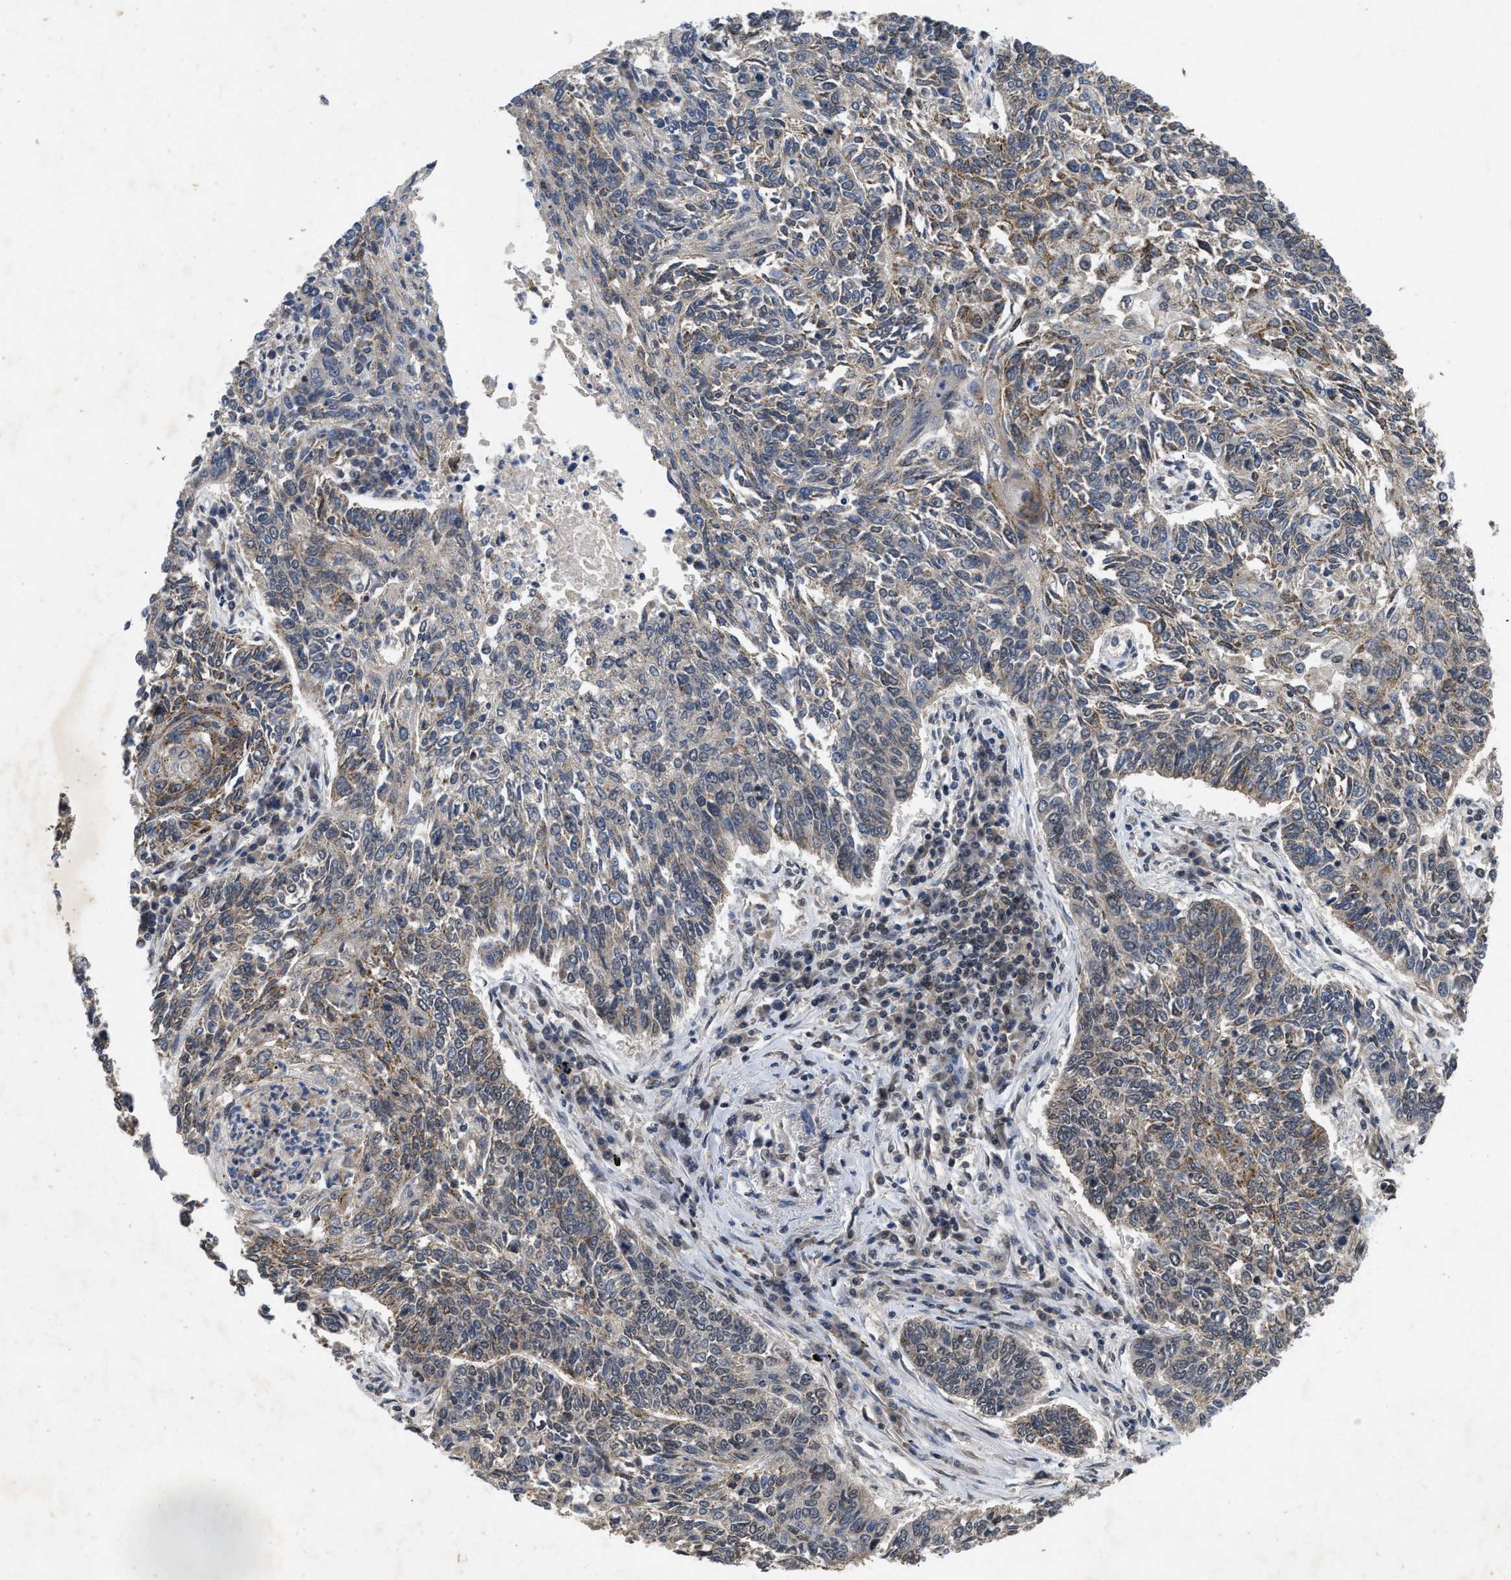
{"staining": {"intensity": "weak", "quantity": "25%-75%", "location": "cytoplasmic/membranous"}, "tissue": "lung cancer", "cell_type": "Tumor cells", "image_type": "cancer", "snomed": [{"axis": "morphology", "description": "Normal tissue, NOS"}, {"axis": "morphology", "description": "Squamous cell carcinoma, NOS"}, {"axis": "topography", "description": "Cartilage tissue"}, {"axis": "topography", "description": "Bronchus"}, {"axis": "topography", "description": "Lung"}], "caption": "Human lung cancer (squamous cell carcinoma) stained for a protein (brown) exhibits weak cytoplasmic/membranous positive staining in about 25%-75% of tumor cells.", "gene": "ZNF346", "patient": {"sex": "female", "age": 49}}